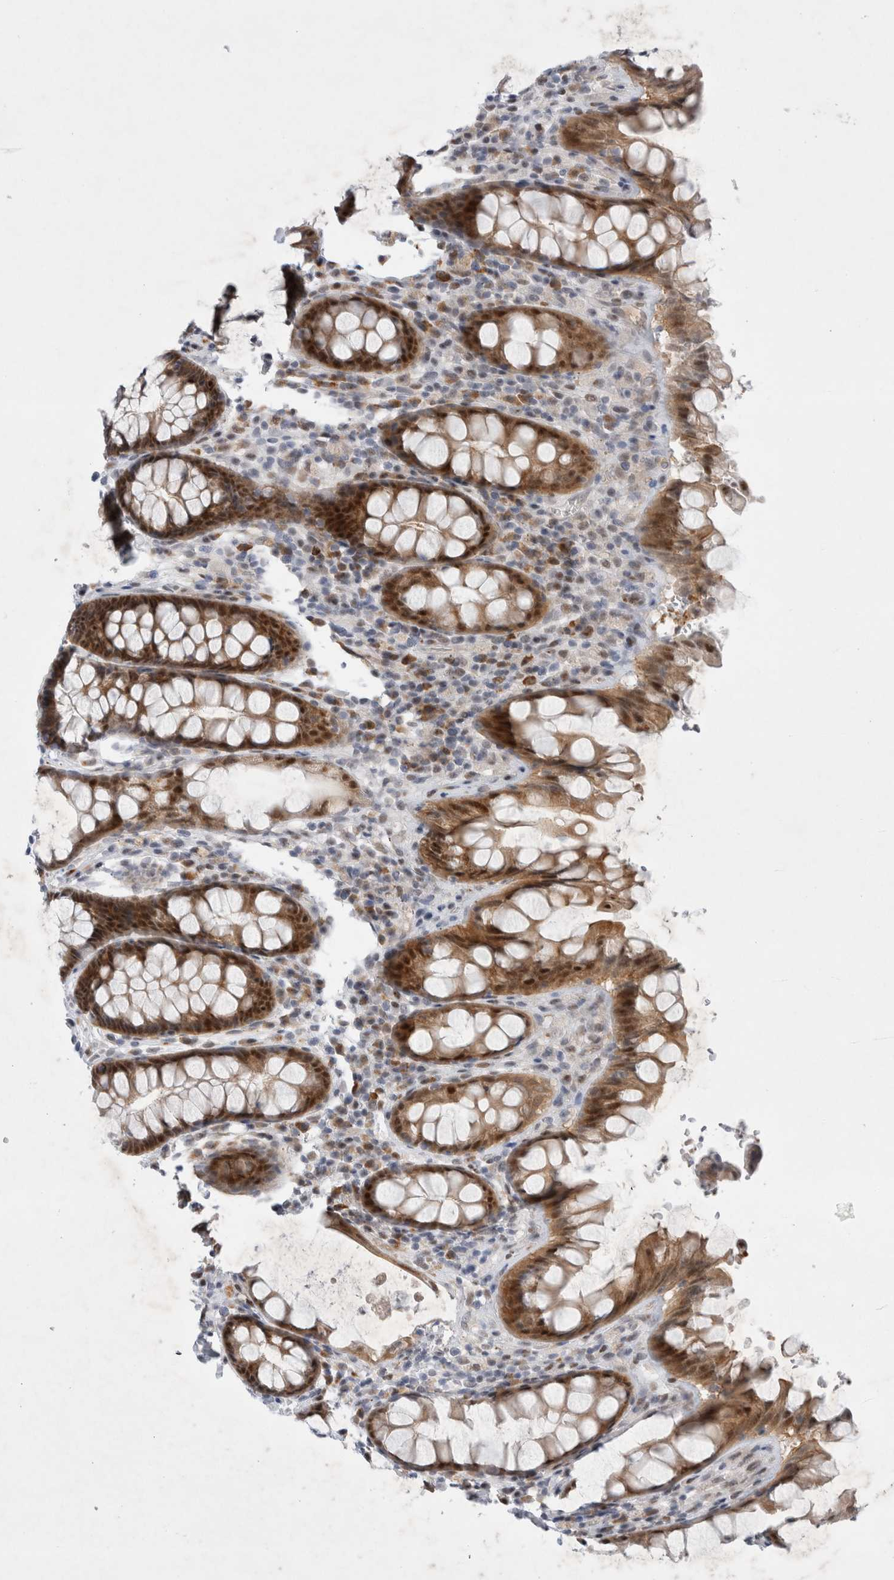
{"staining": {"intensity": "strong", "quantity": ">75%", "location": "cytoplasmic/membranous,nuclear"}, "tissue": "rectum", "cell_type": "Glandular cells", "image_type": "normal", "snomed": [{"axis": "morphology", "description": "Normal tissue, NOS"}, {"axis": "topography", "description": "Rectum"}], "caption": "DAB (3,3'-diaminobenzidine) immunohistochemical staining of benign rectum demonstrates strong cytoplasmic/membranous,nuclear protein positivity in approximately >75% of glandular cells.", "gene": "WIPF2", "patient": {"sex": "male", "age": 64}}